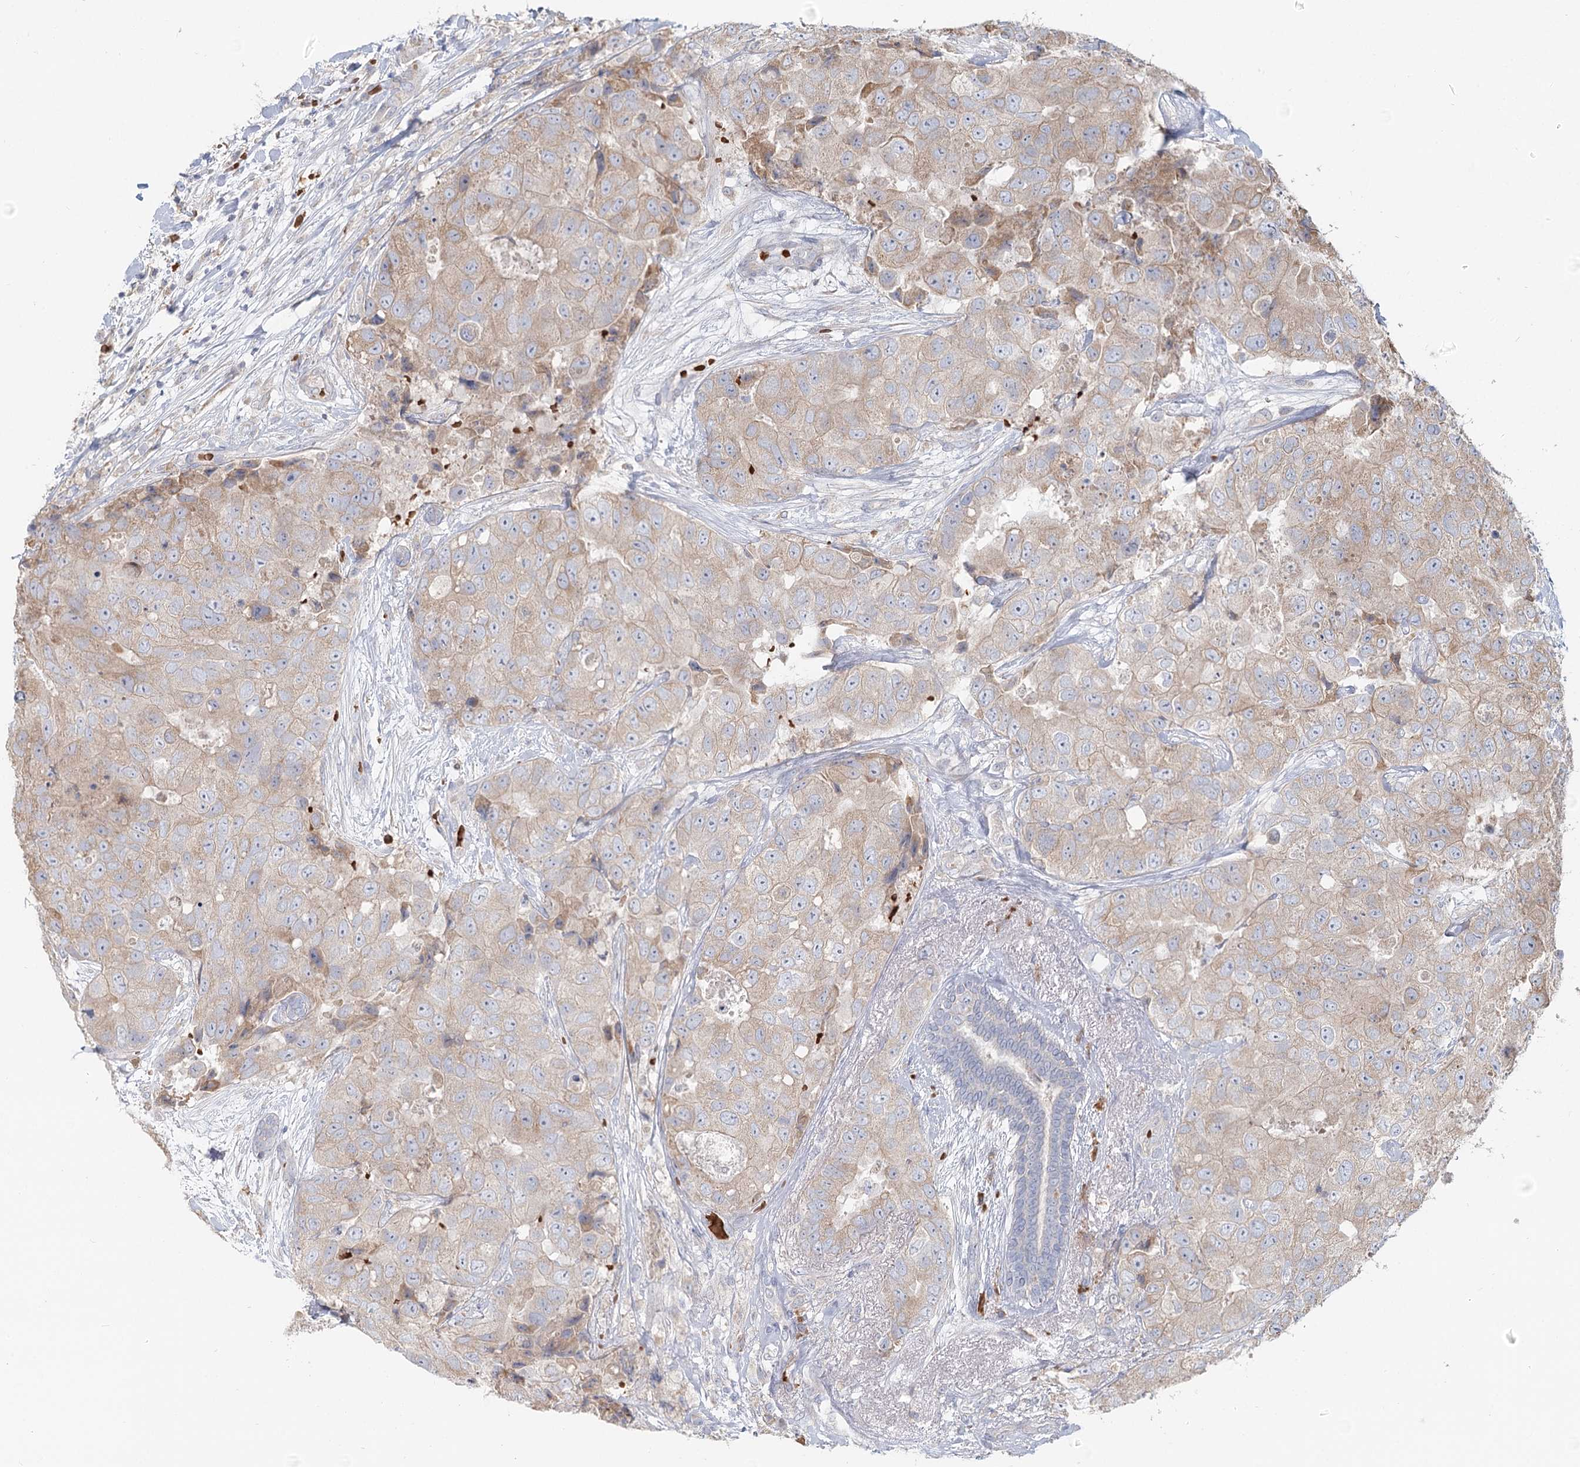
{"staining": {"intensity": "negative", "quantity": "none", "location": "none"}, "tissue": "breast cancer", "cell_type": "Tumor cells", "image_type": "cancer", "snomed": [{"axis": "morphology", "description": "Duct carcinoma"}, {"axis": "topography", "description": "Breast"}], "caption": "Micrograph shows no significant protein staining in tumor cells of breast cancer.", "gene": "ANKRD16", "patient": {"sex": "female", "age": 62}}